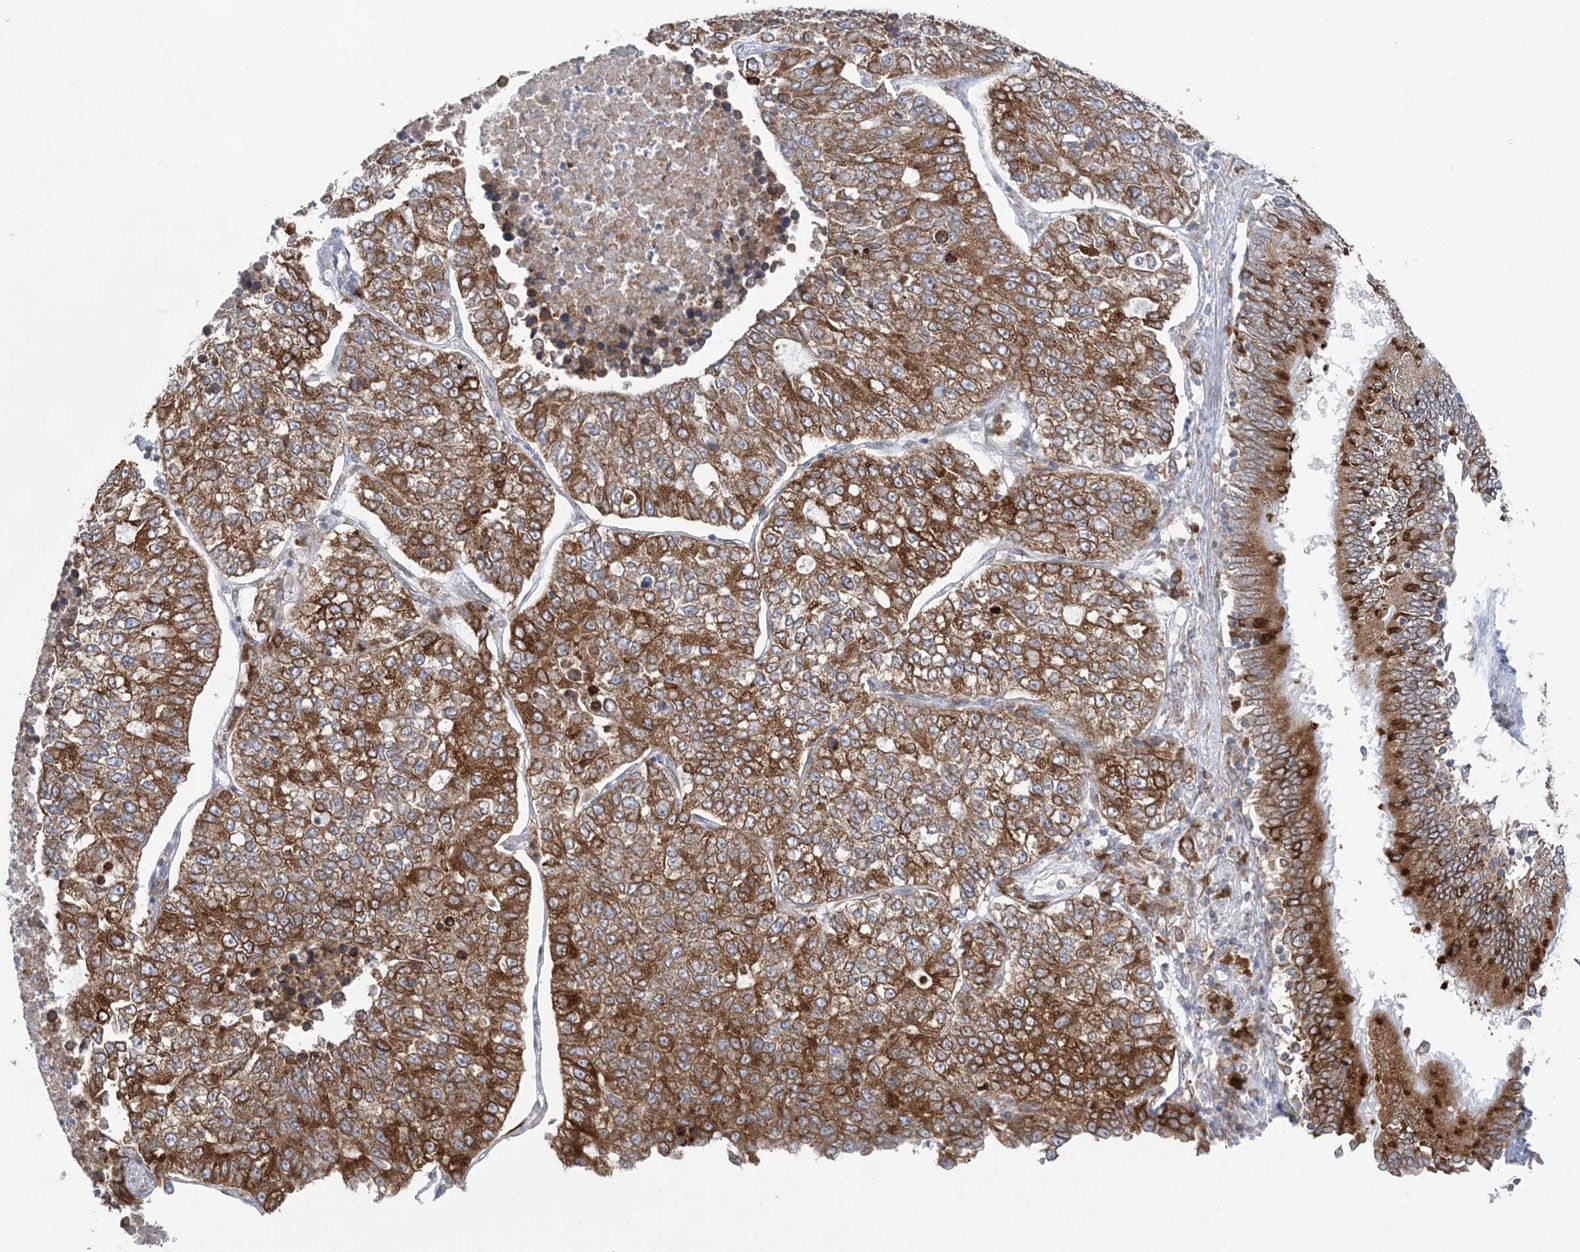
{"staining": {"intensity": "strong", "quantity": ">75%", "location": "cytoplasmic/membranous"}, "tissue": "lung cancer", "cell_type": "Tumor cells", "image_type": "cancer", "snomed": [{"axis": "morphology", "description": "Adenocarcinoma, NOS"}, {"axis": "topography", "description": "Lung"}], "caption": "High-power microscopy captured an IHC histopathology image of adenocarcinoma (lung), revealing strong cytoplasmic/membranous positivity in about >75% of tumor cells.", "gene": "TMED10", "patient": {"sex": "male", "age": 49}}